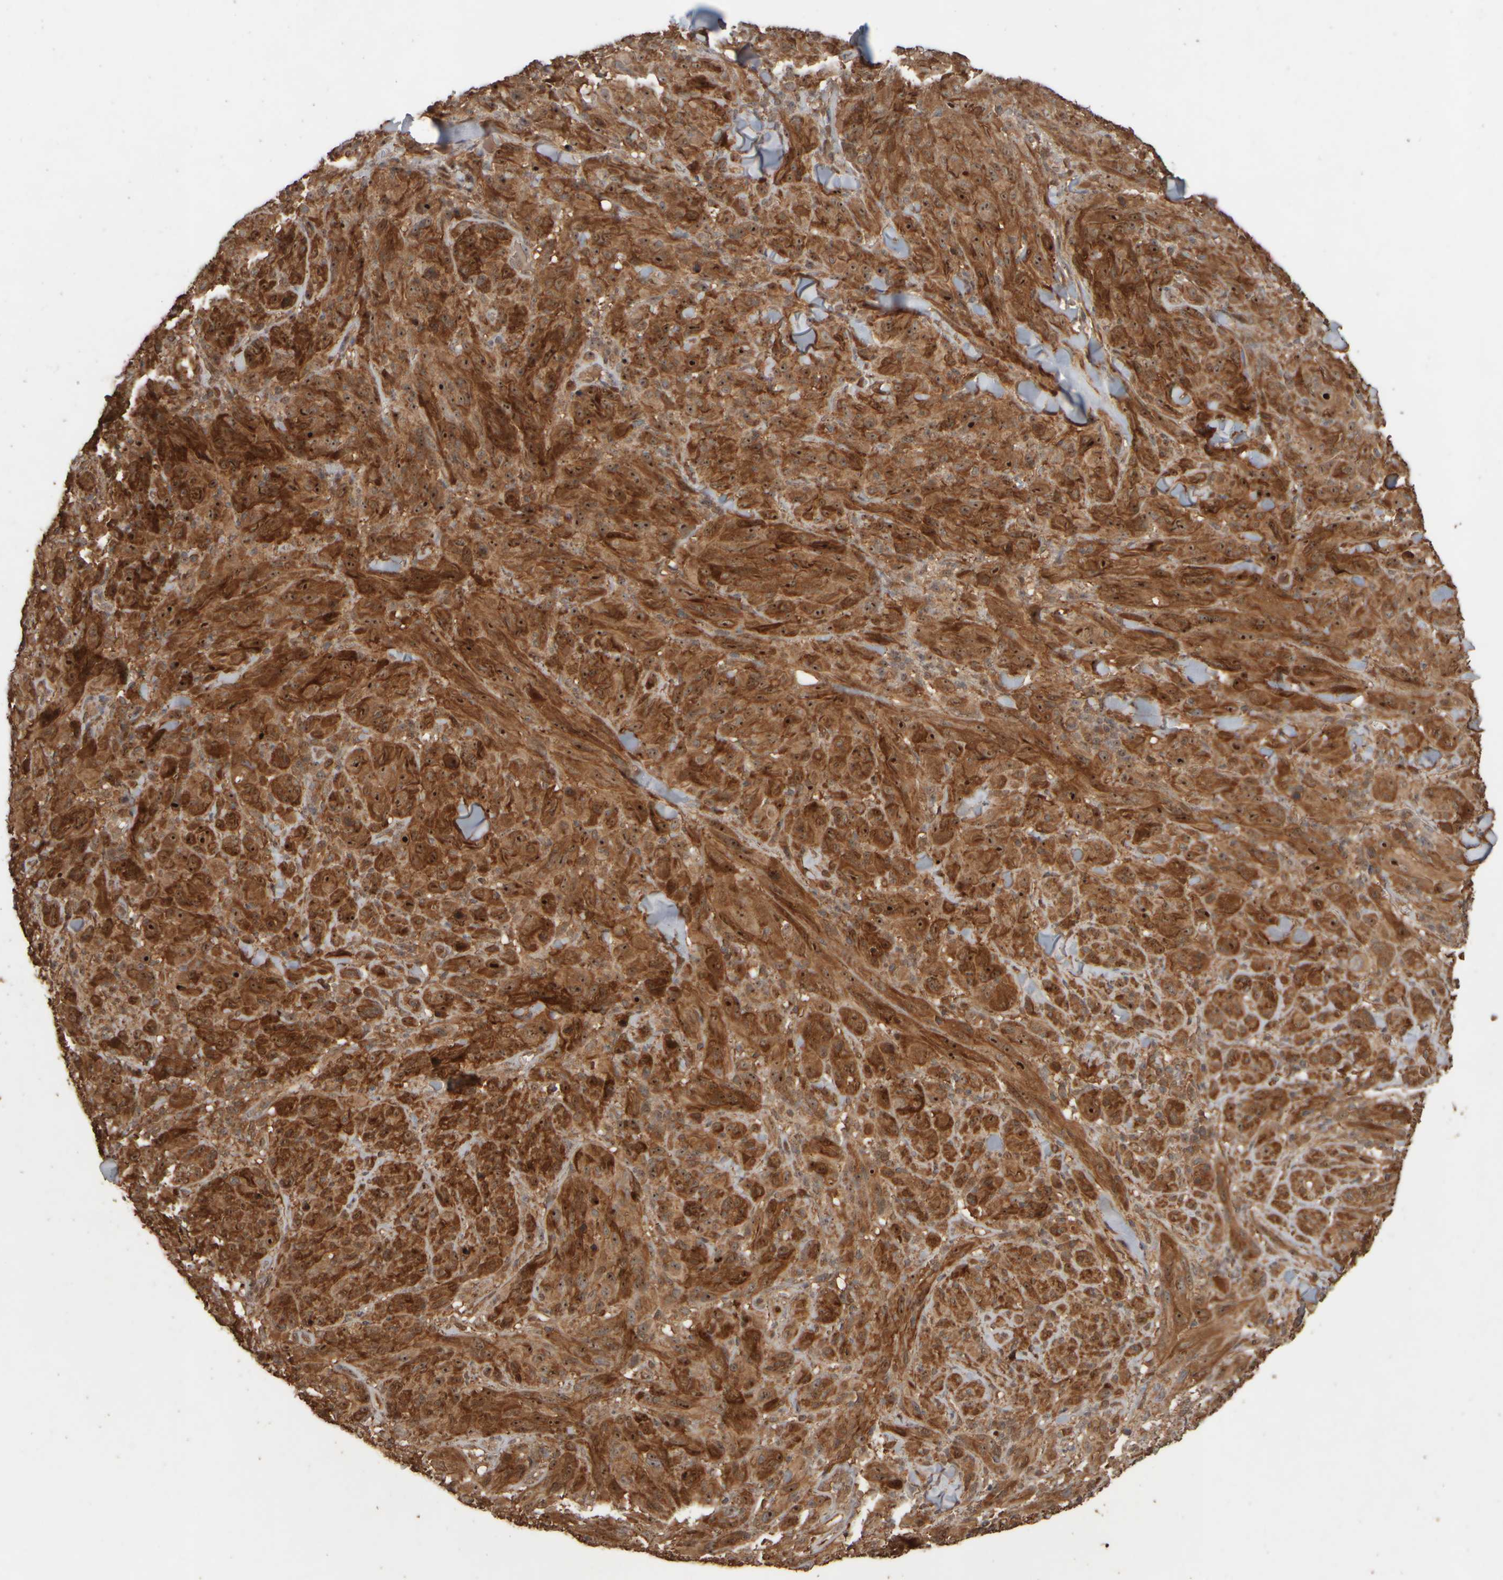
{"staining": {"intensity": "strong", "quantity": ">75%", "location": "cytoplasmic/membranous,nuclear"}, "tissue": "melanoma", "cell_type": "Tumor cells", "image_type": "cancer", "snomed": [{"axis": "morphology", "description": "Malignant melanoma, NOS"}, {"axis": "topography", "description": "Skin of head"}], "caption": "A photomicrograph showing strong cytoplasmic/membranous and nuclear staining in approximately >75% of tumor cells in malignant melanoma, as visualized by brown immunohistochemical staining.", "gene": "SPHK1", "patient": {"sex": "male", "age": 96}}